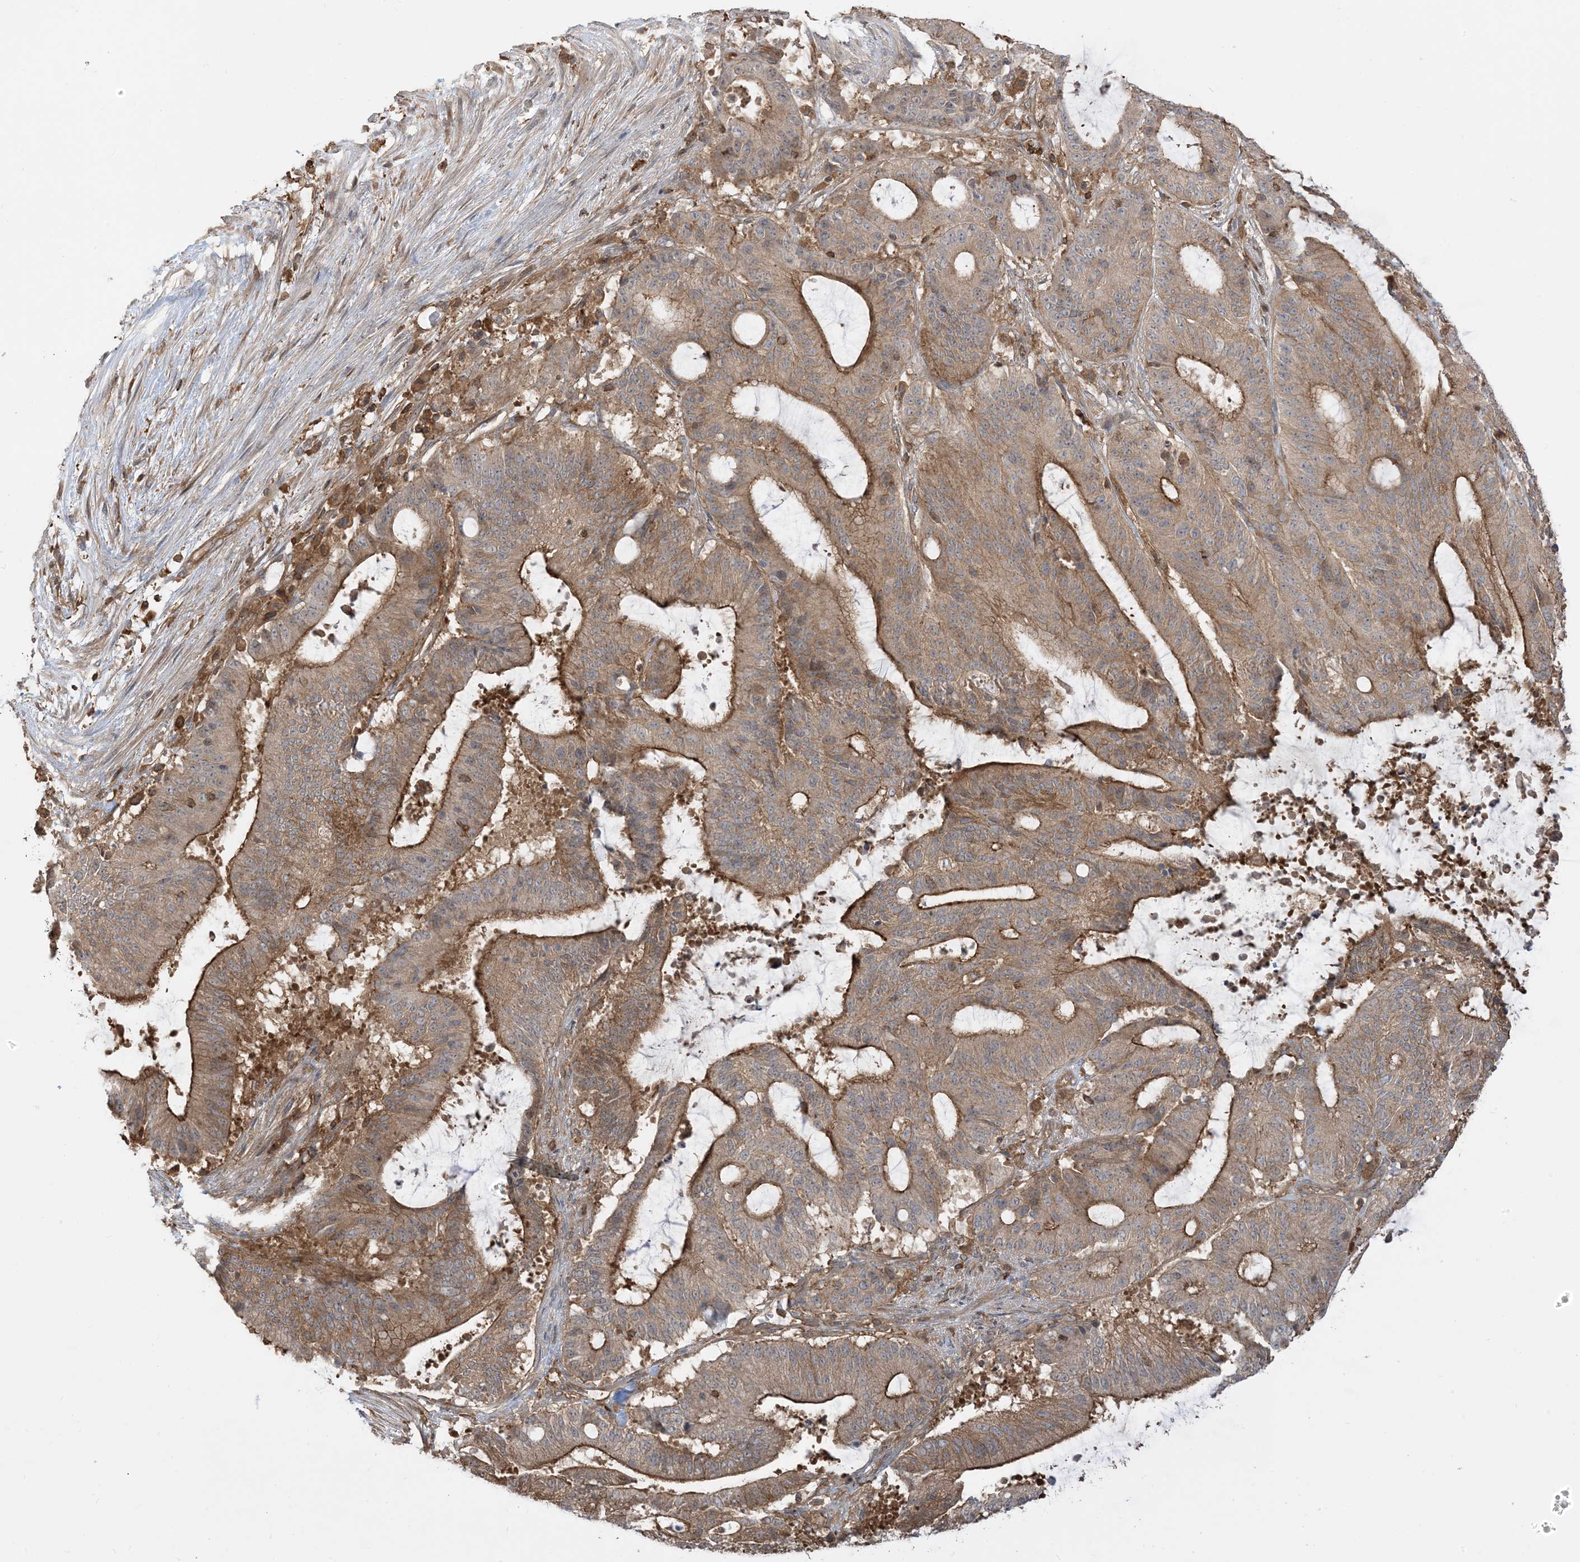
{"staining": {"intensity": "moderate", "quantity": ">75%", "location": "cytoplasmic/membranous"}, "tissue": "liver cancer", "cell_type": "Tumor cells", "image_type": "cancer", "snomed": [{"axis": "morphology", "description": "Normal tissue, NOS"}, {"axis": "morphology", "description": "Cholangiocarcinoma"}, {"axis": "topography", "description": "Liver"}, {"axis": "topography", "description": "Peripheral nerve tissue"}], "caption": "DAB (3,3'-diaminobenzidine) immunohistochemical staining of human liver cholangiocarcinoma demonstrates moderate cytoplasmic/membranous protein staining in approximately >75% of tumor cells.", "gene": "CAPZB", "patient": {"sex": "female", "age": 73}}